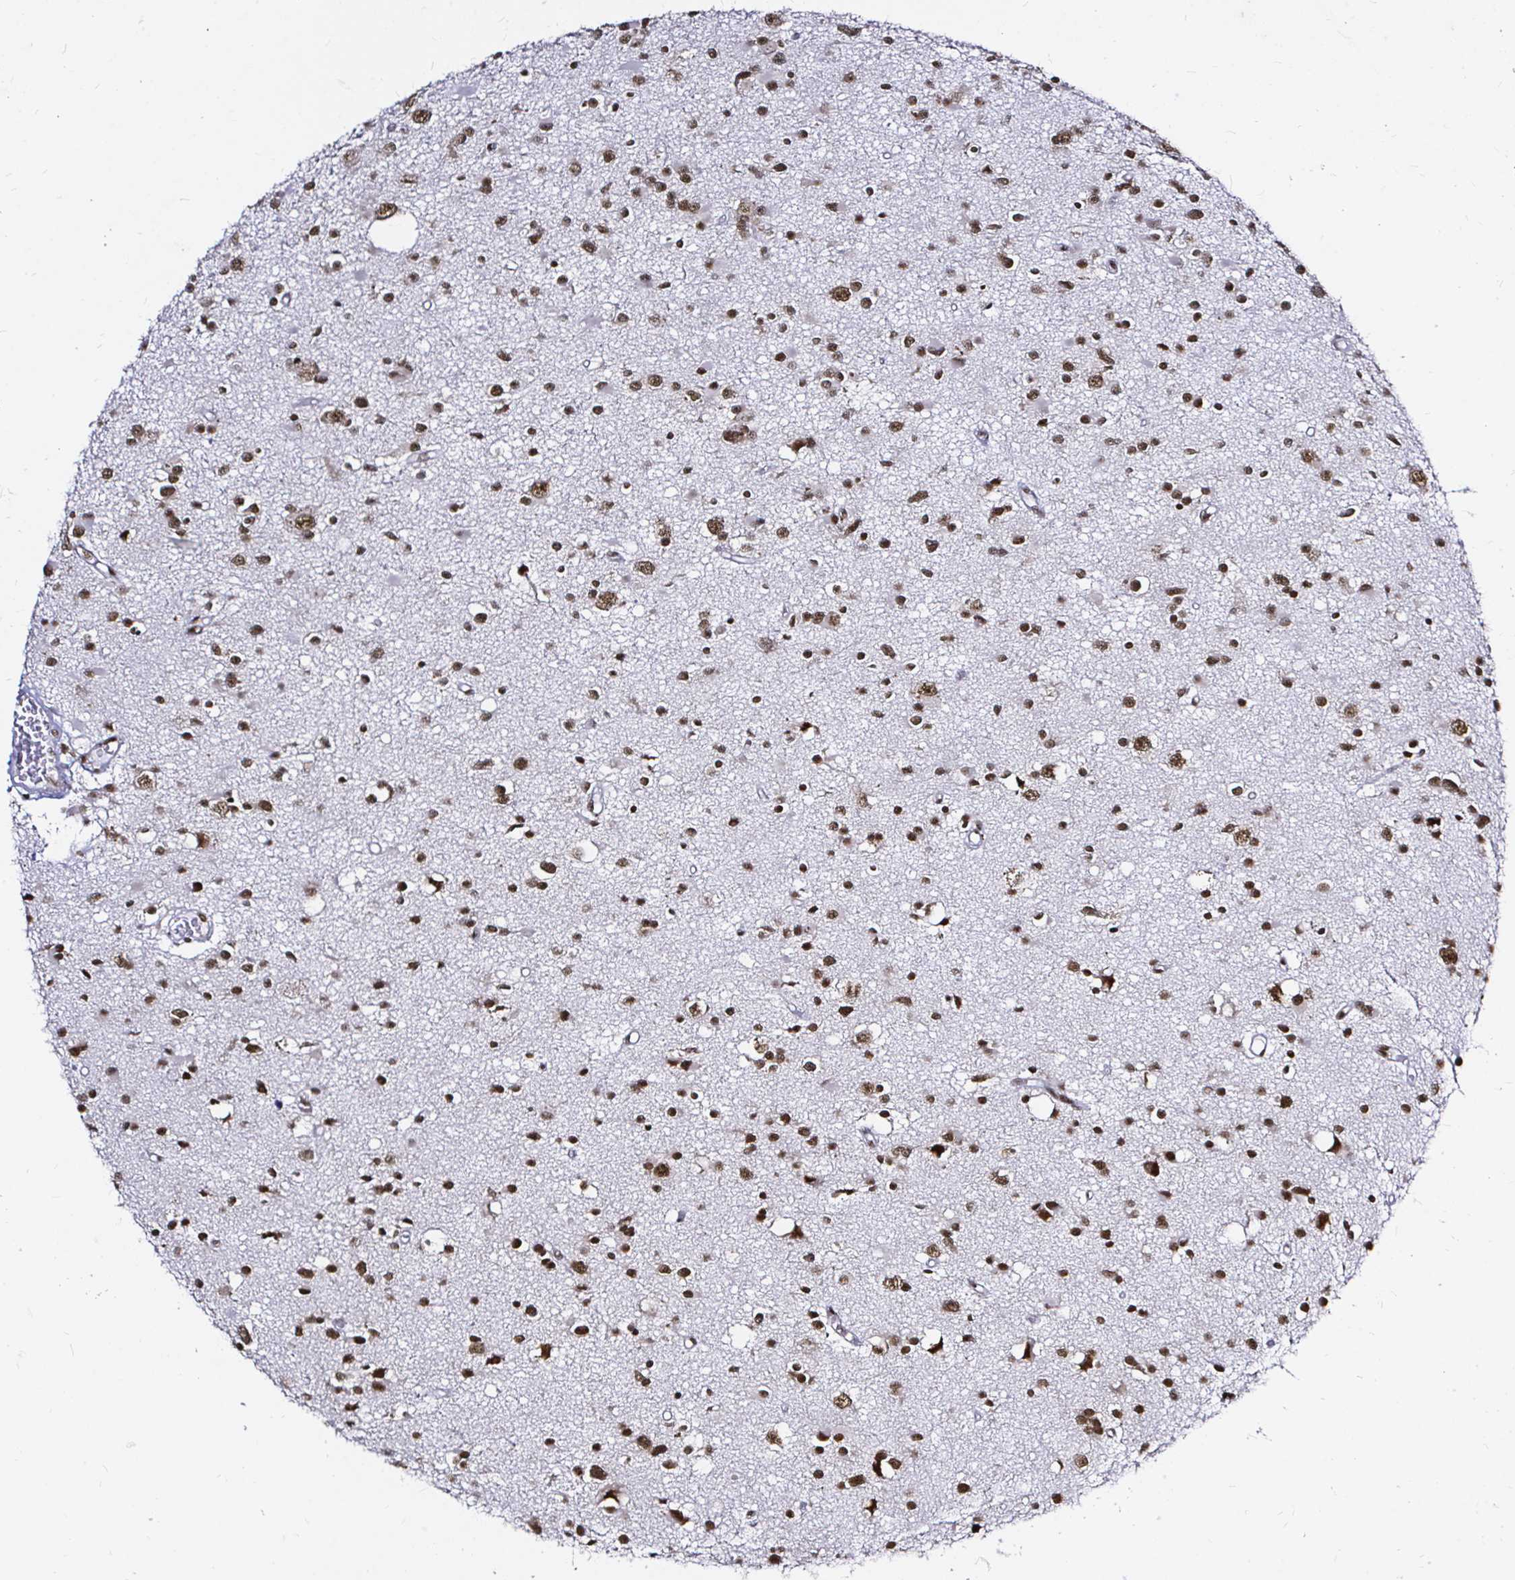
{"staining": {"intensity": "moderate", "quantity": ">75%", "location": "nuclear"}, "tissue": "glioma", "cell_type": "Tumor cells", "image_type": "cancer", "snomed": [{"axis": "morphology", "description": "Glioma, malignant, High grade"}, {"axis": "topography", "description": "Brain"}], "caption": "Immunohistochemical staining of malignant glioma (high-grade) shows moderate nuclear protein expression in approximately >75% of tumor cells. (Stains: DAB (3,3'-diaminobenzidine) in brown, nuclei in blue, Microscopy: brightfield microscopy at high magnification).", "gene": "SNRPC", "patient": {"sex": "male", "age": 54}}